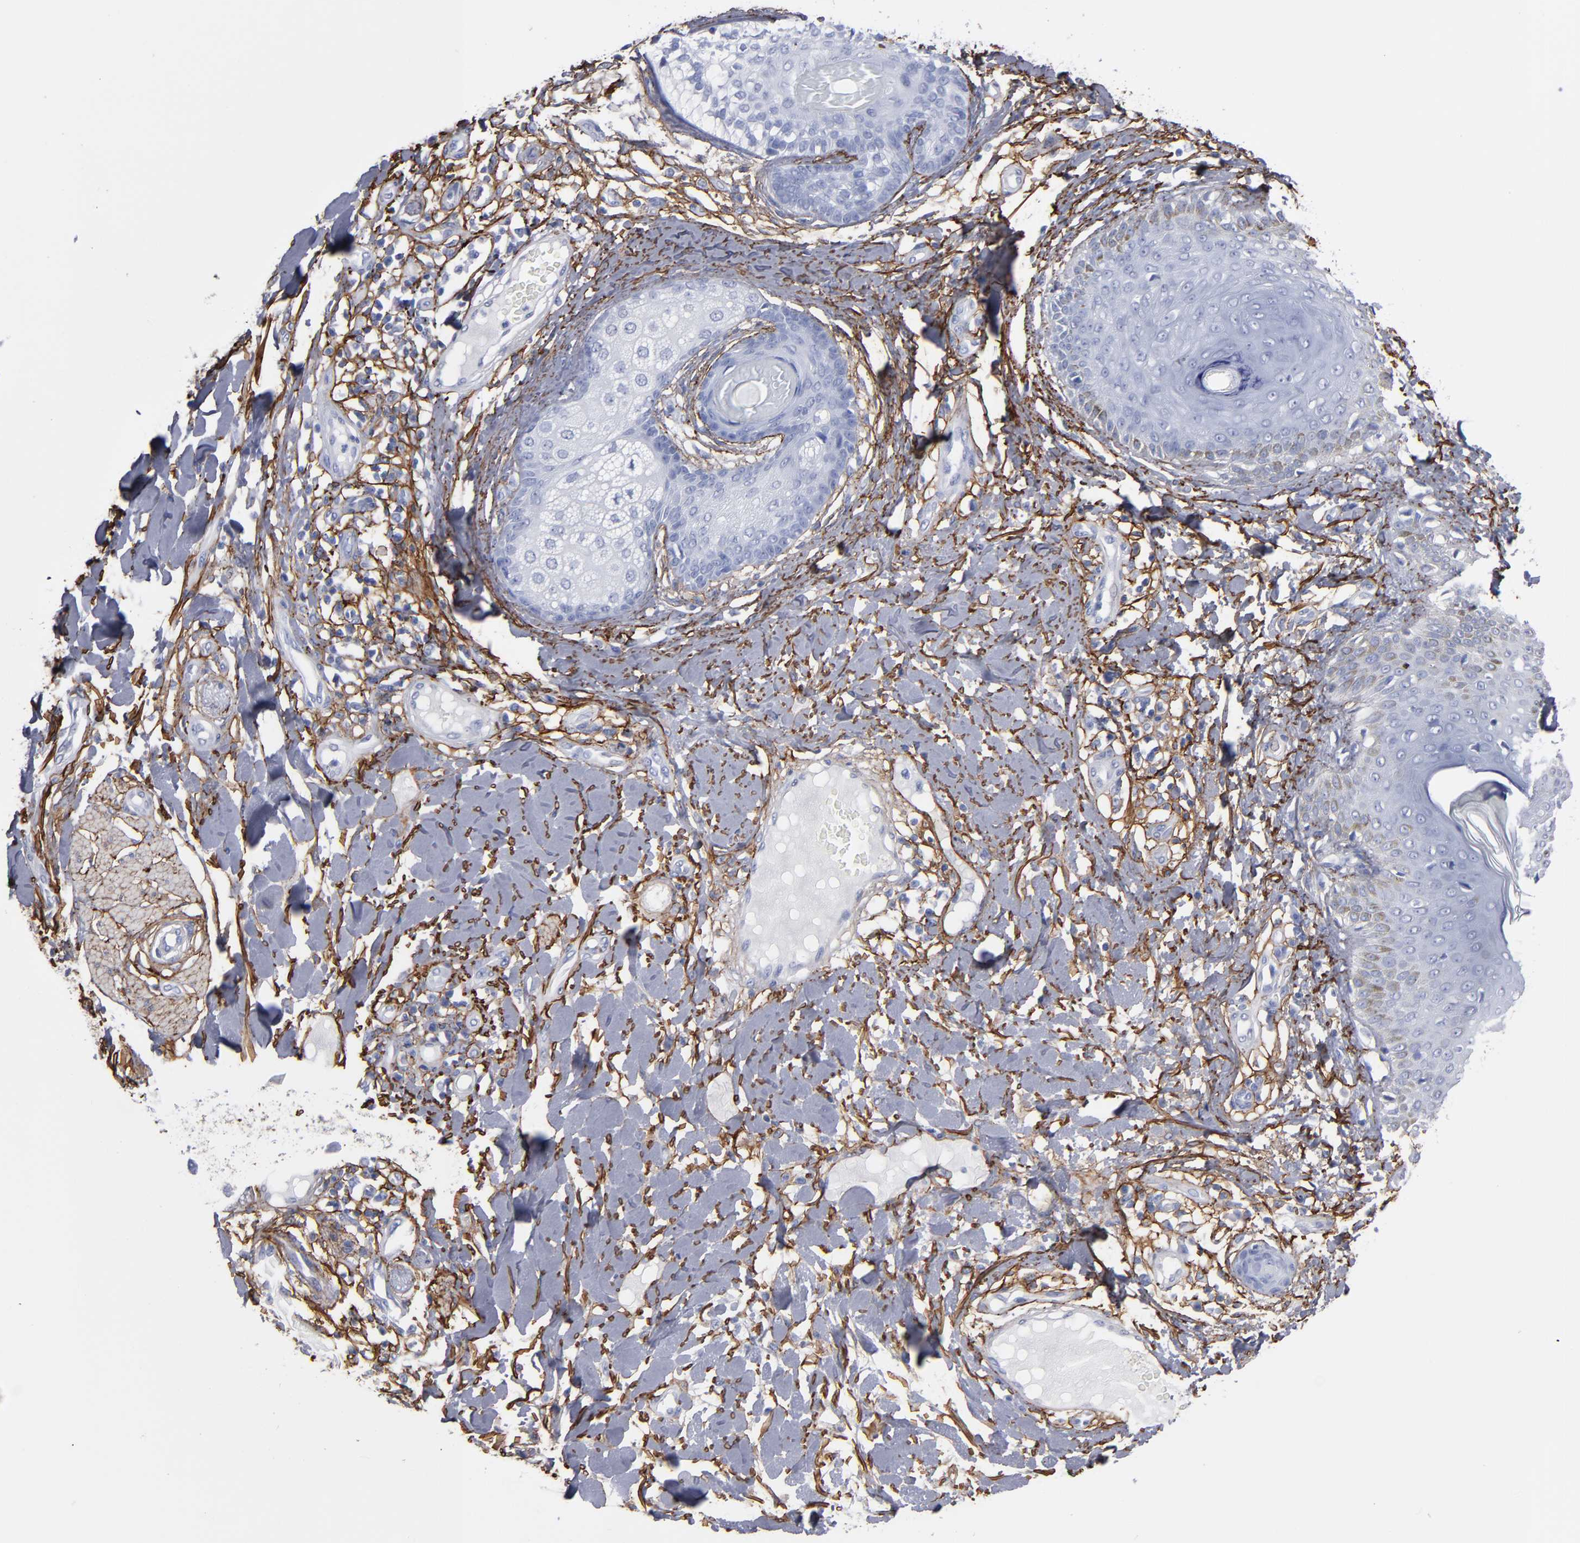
{"staining": {"intensity": "negative", "quantity": "none", "location": "none"}, "tissue": "skin cancer", "cell_type": "Tumor cells", "image_type": "cancer", "snomed": [{"axis": "morphology", "description": "Squamous cell carcinoma, NOS"}, {"axis": "topography", "description": "Skin"}], "caption": "Skin cancer was stained to show a protein in brown. There is no significant staining in tumor cells. (Stains: DAB (3,3'-diaminobenzidine) immunohistochemistry (IHC) with hematoxylin counter stain, Microscopy: brightfield microscopy at high magnification).", "gene": "EMILIN1", "patient": {"sex": "female", "age": 59}}